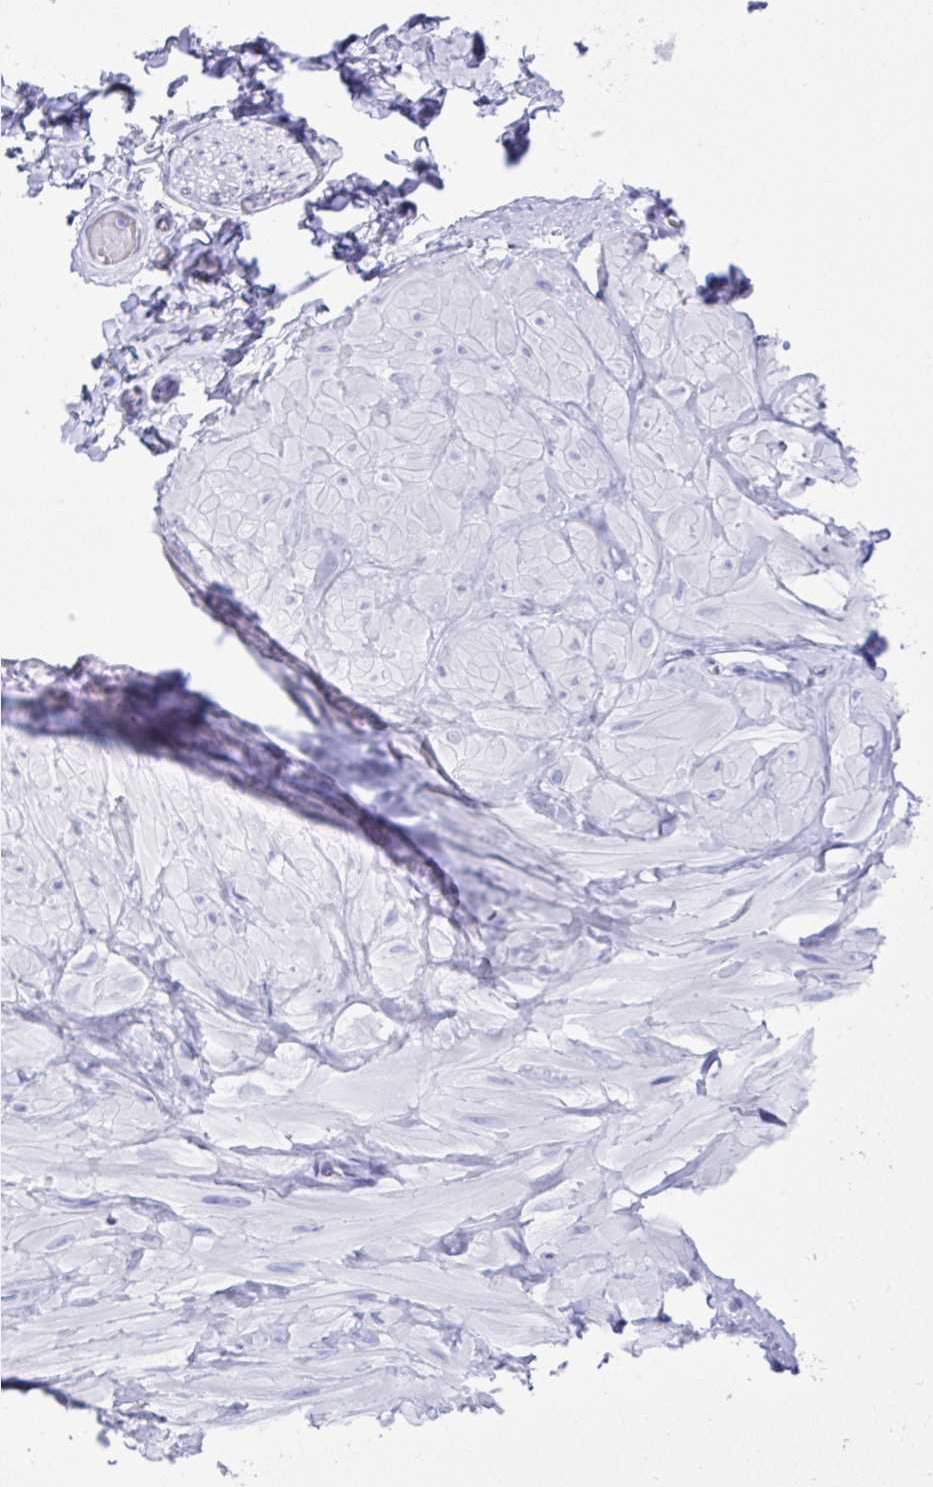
{"staining": {"intensity": "negative", "quantity": "none", "location": "none"}, "tissue": "adipose tissue", "cell_type": "Adipocytes", "image_type": "normal", "snomed": [{"axis": "morphology", "description": "Normal tissue, NOS"}, {"axis": "topography", "description": "Soft tissue"}, {"axis": "topography", "description": "Adipose tissue"}, {"axis": "topography", "description": "Vascular tissue"}, {"axis": "topography", "description": "Peripheral nerve tissue"}], "caption": "Protein analysis of benign adipose tissue demonstrates no significant positivity in adipocytes.", "gene": "PSCA", "patient": {"sex": "male", "age": 29}}